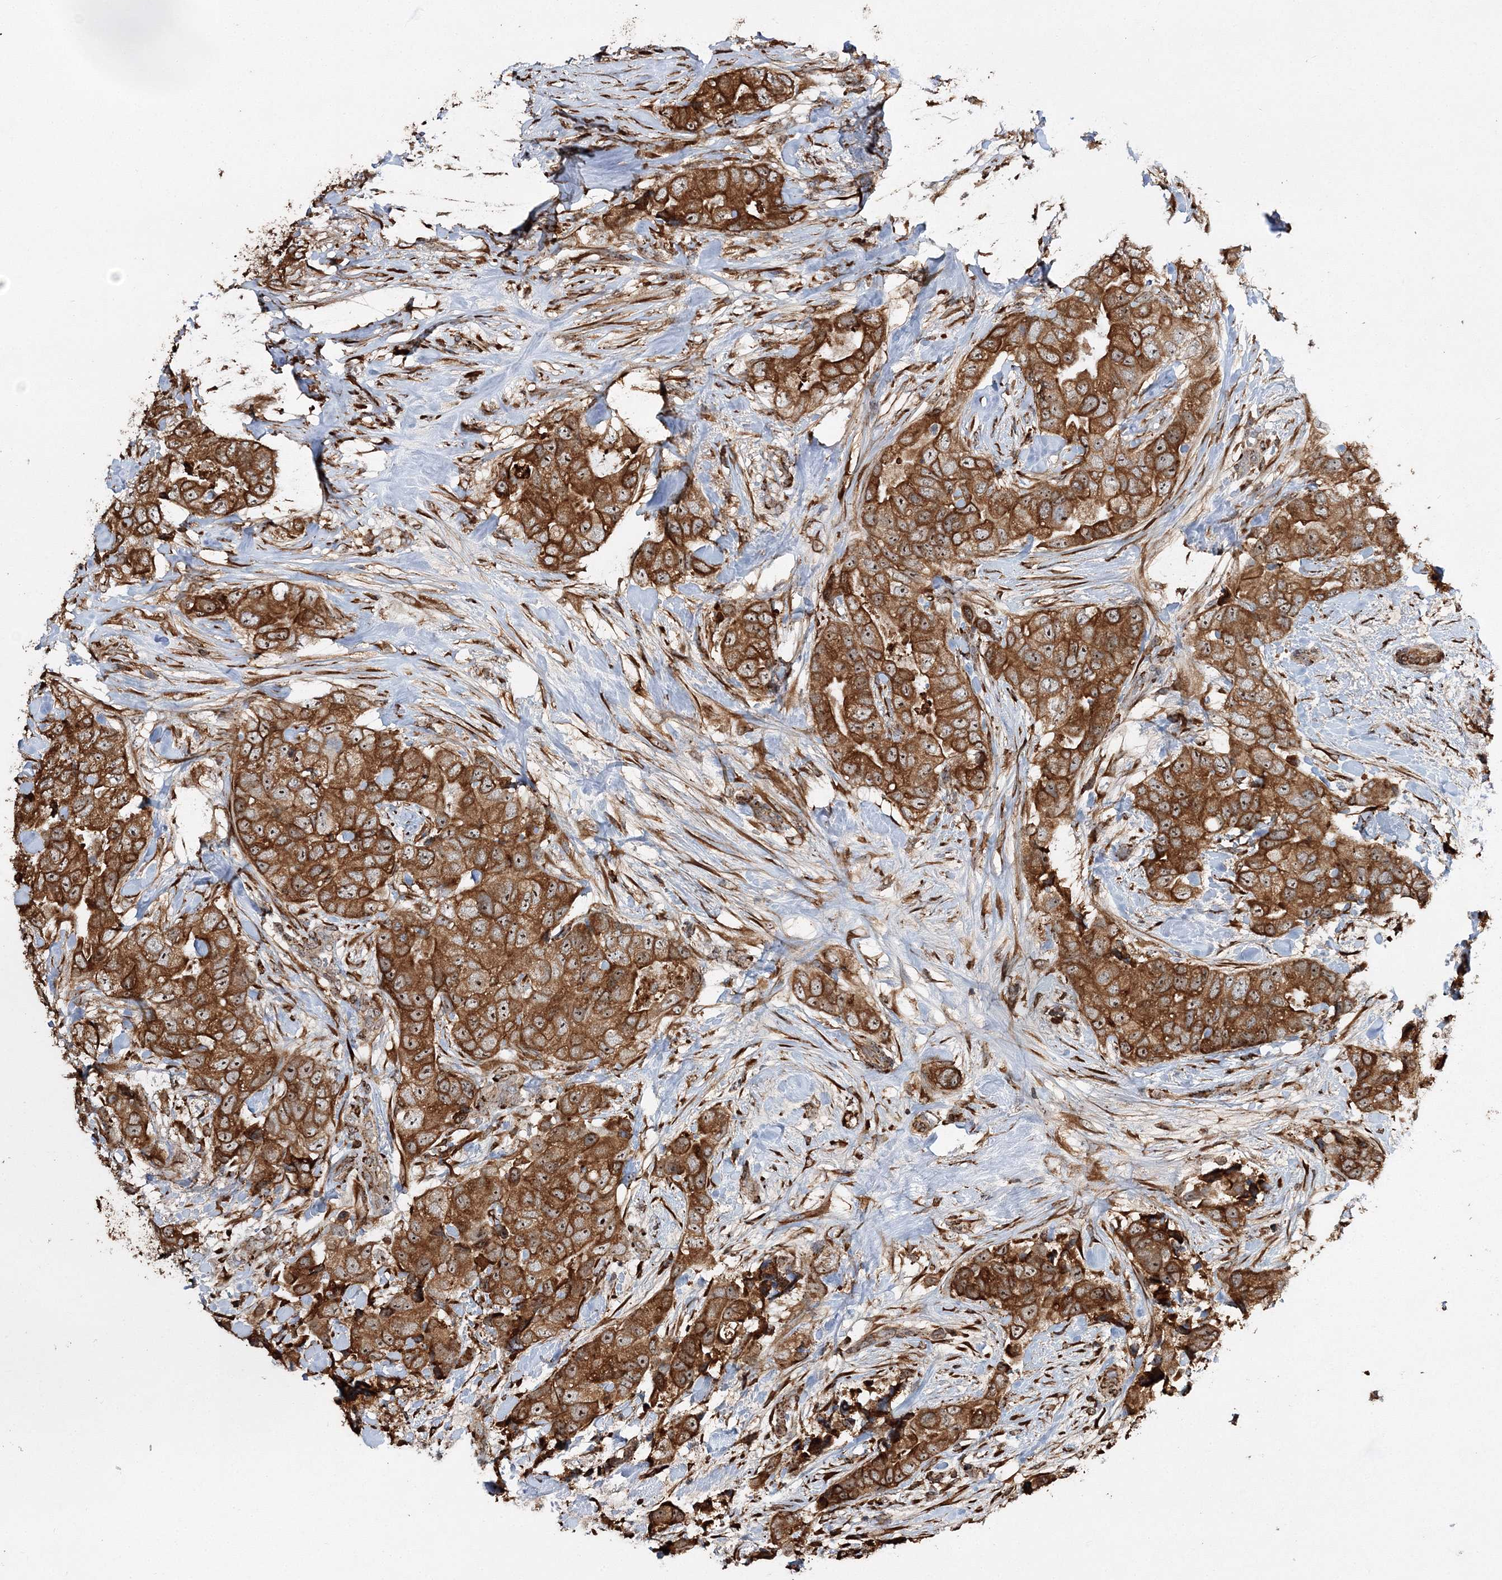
{"staining": {"intensity": "strong", "quantity": ">75%", "location": "cytoplasmic/membranous"}, "tissue": "breast cancer", "cell_type": "Tumor cells", "image_type": "cancer", "snomed": [{"axis": "morphology", "description": "Duct carcinoma"}, {"axis": "topography", "description": "Breast"}], "caption": "Strong cytoplasmic/membranous staining for a protein is appreciated in approximately >75% of tumor cells of invasive ductal carcinoma (breast) using immunohistochemistry (IHC).", "gene": "SCRN3", "patient": {"sex": "female", "age": 62}}